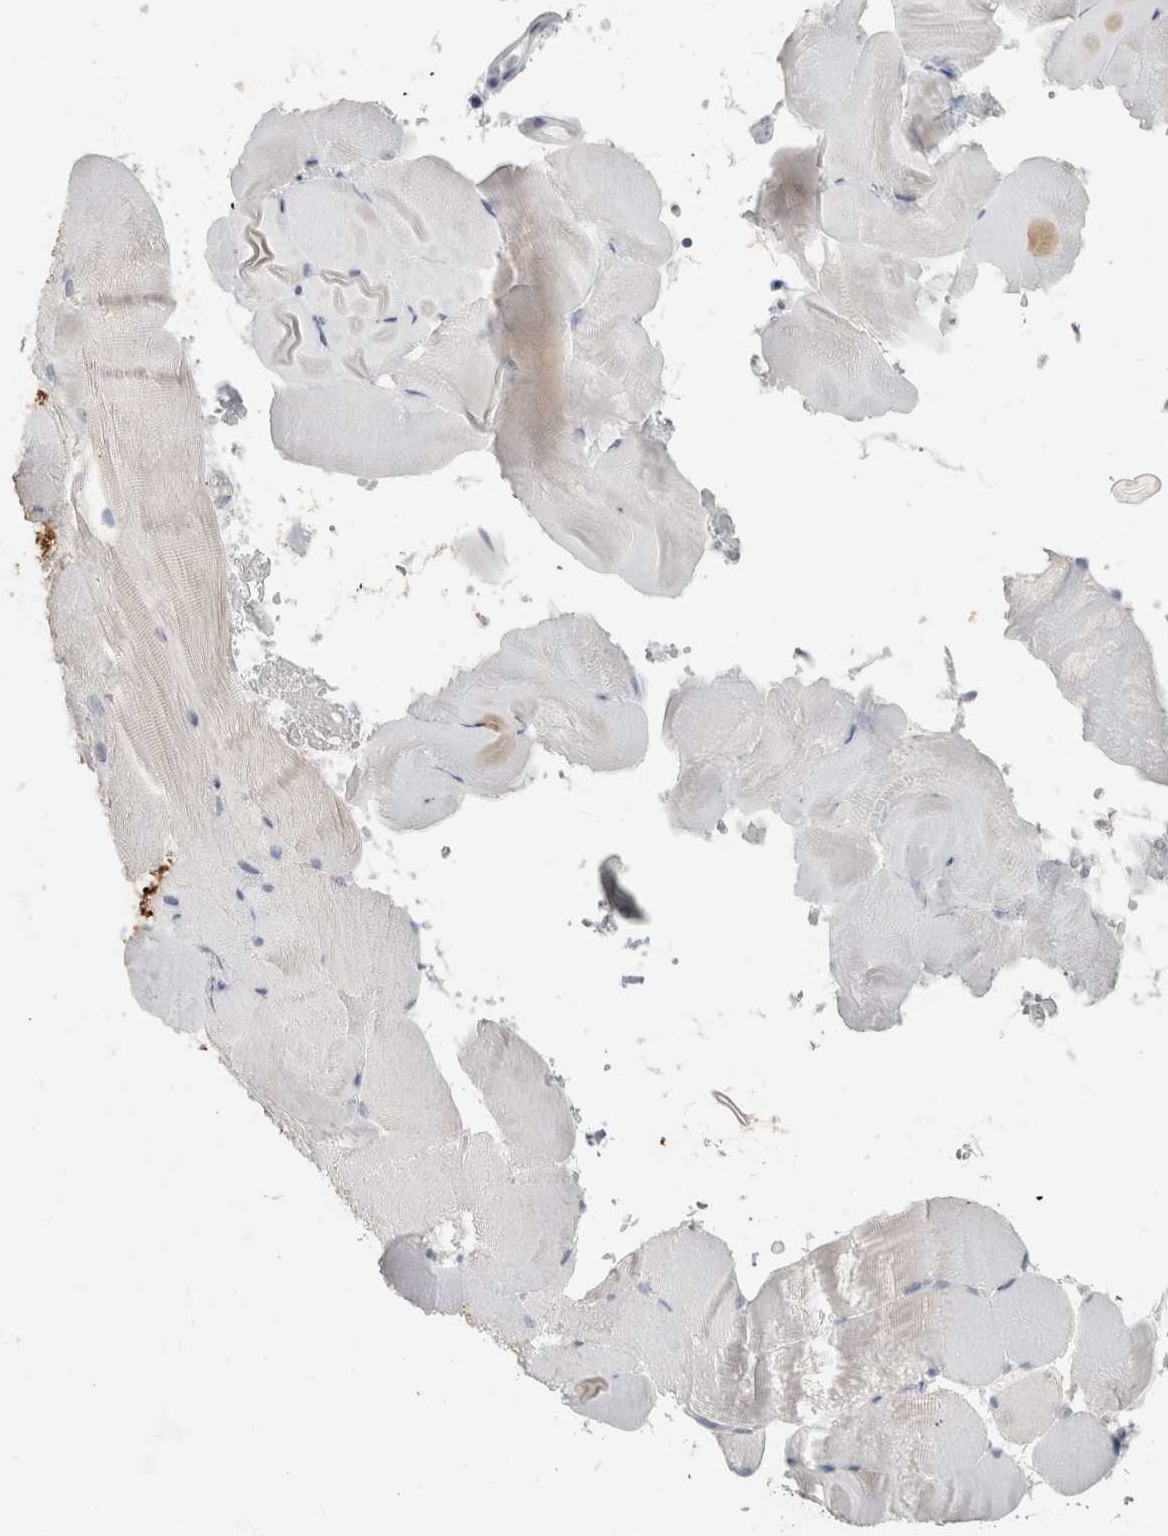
{"staining": {"intensity": "negative", "quantity": "none", "location": "none"}, "tissue": "skeletal muscle", "cell_type": "Myocytes", "image_type": "normal", "snomed": [{"axis": "morphology", "description": "Normal tissue, NOS"}, {"axis": "topography", "description": "Skeletal muscle"}, {"axis": "topography", "description": "Parathyroid gland"}], "caption": "A high-resolution micrograph shows immunohistochemistry (IHC) staining of benign skeletal muscle, which displays no significant staining in myocytes.", "gene": "BCAN", "patient": {"sex": "female", "age": 37}}